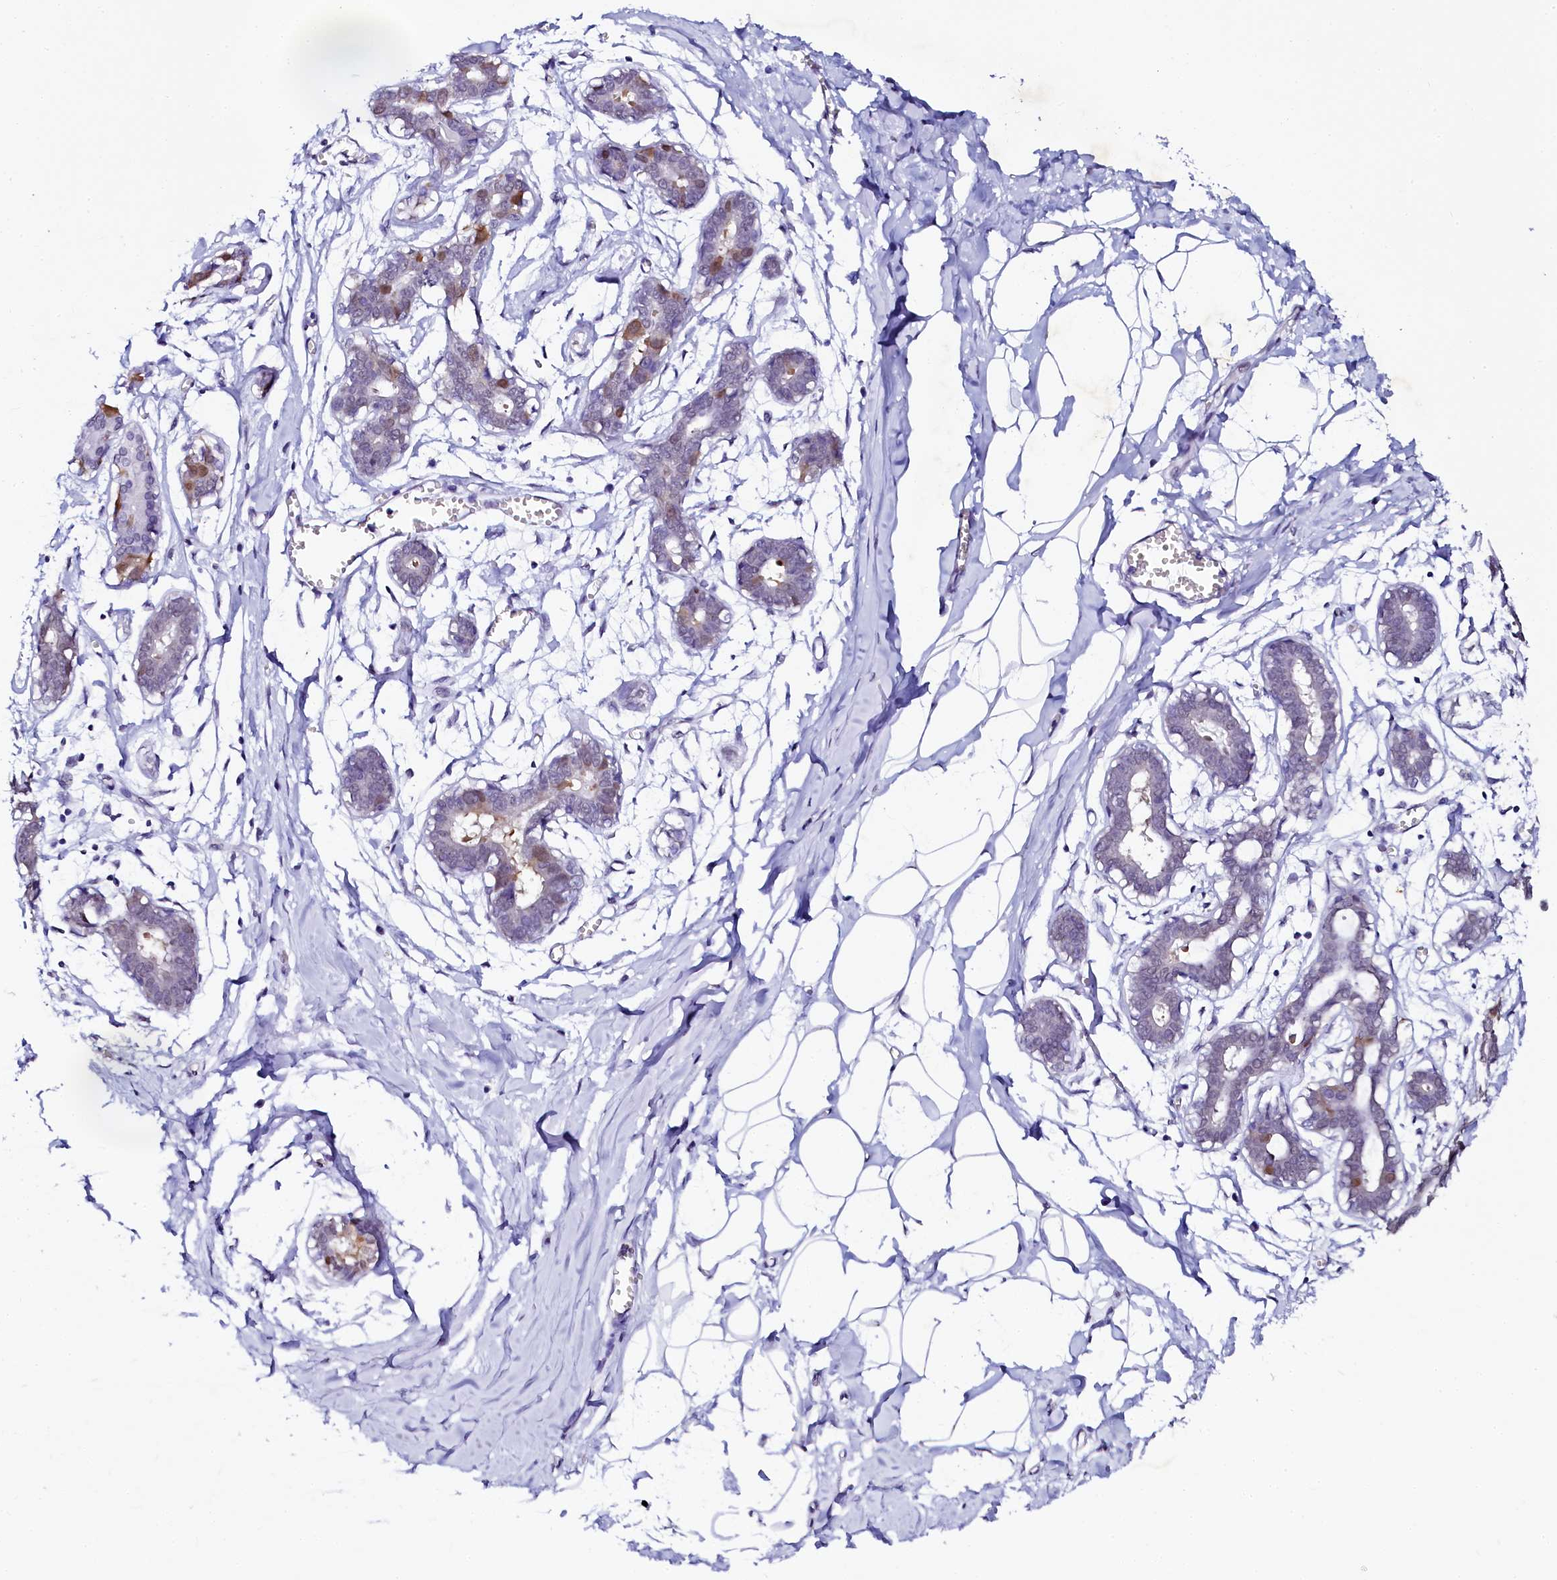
{"staining": {"intensity": "negative", "quantity": "none", "location": "none"}, "tissue": "breast", "cell_type": "Adipocytes", "image_type": "normal", "snomed": [{"axis": "morphology", "description": "Normal tissue, NOS"}, {"axis": "topography", "description": "Breast"}], "caption": "The image exhibits no staining of adipocytes in benign breast.", "gene": "SORD", "patient": {"sex": "female", "age": 27}}